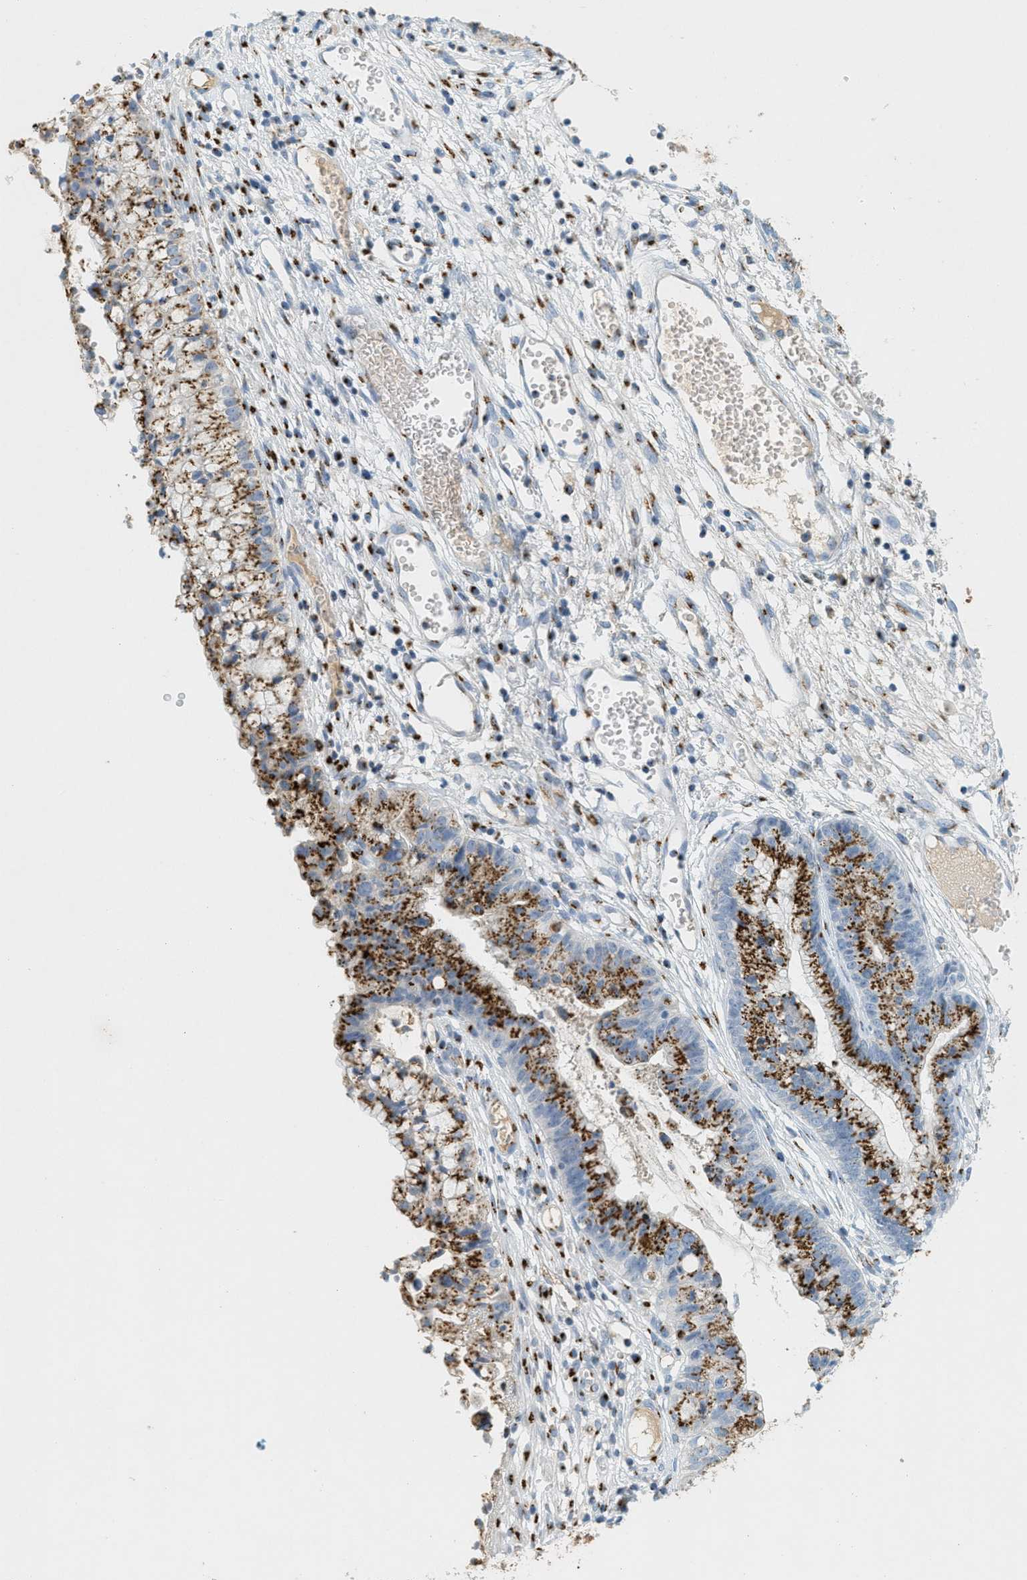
{"staining": {"intensity": "strong", "quantity": "25%-75%", "location": "cytoplasmic/membranous"}, "tissue": "cervical cancer", "cell_type": "Tumor cells", "image_type": "cancer", "snomed": [{"axis": "morphology", "description": "Adenocarcinoma, NOS"}, {"axis": "topography", "description": "Cervix"}], "caption": "The micrograph shows staining of cervical cancer (adenocarcinoma), revealing strong cytoplasmic/membranous protein positivity (brown color) within tumor cells. The protein is shown in brown color, while the nuclei are stained blue.", "gene": "ENTPD4", "patient": {"sex": "female", "age": 44}}